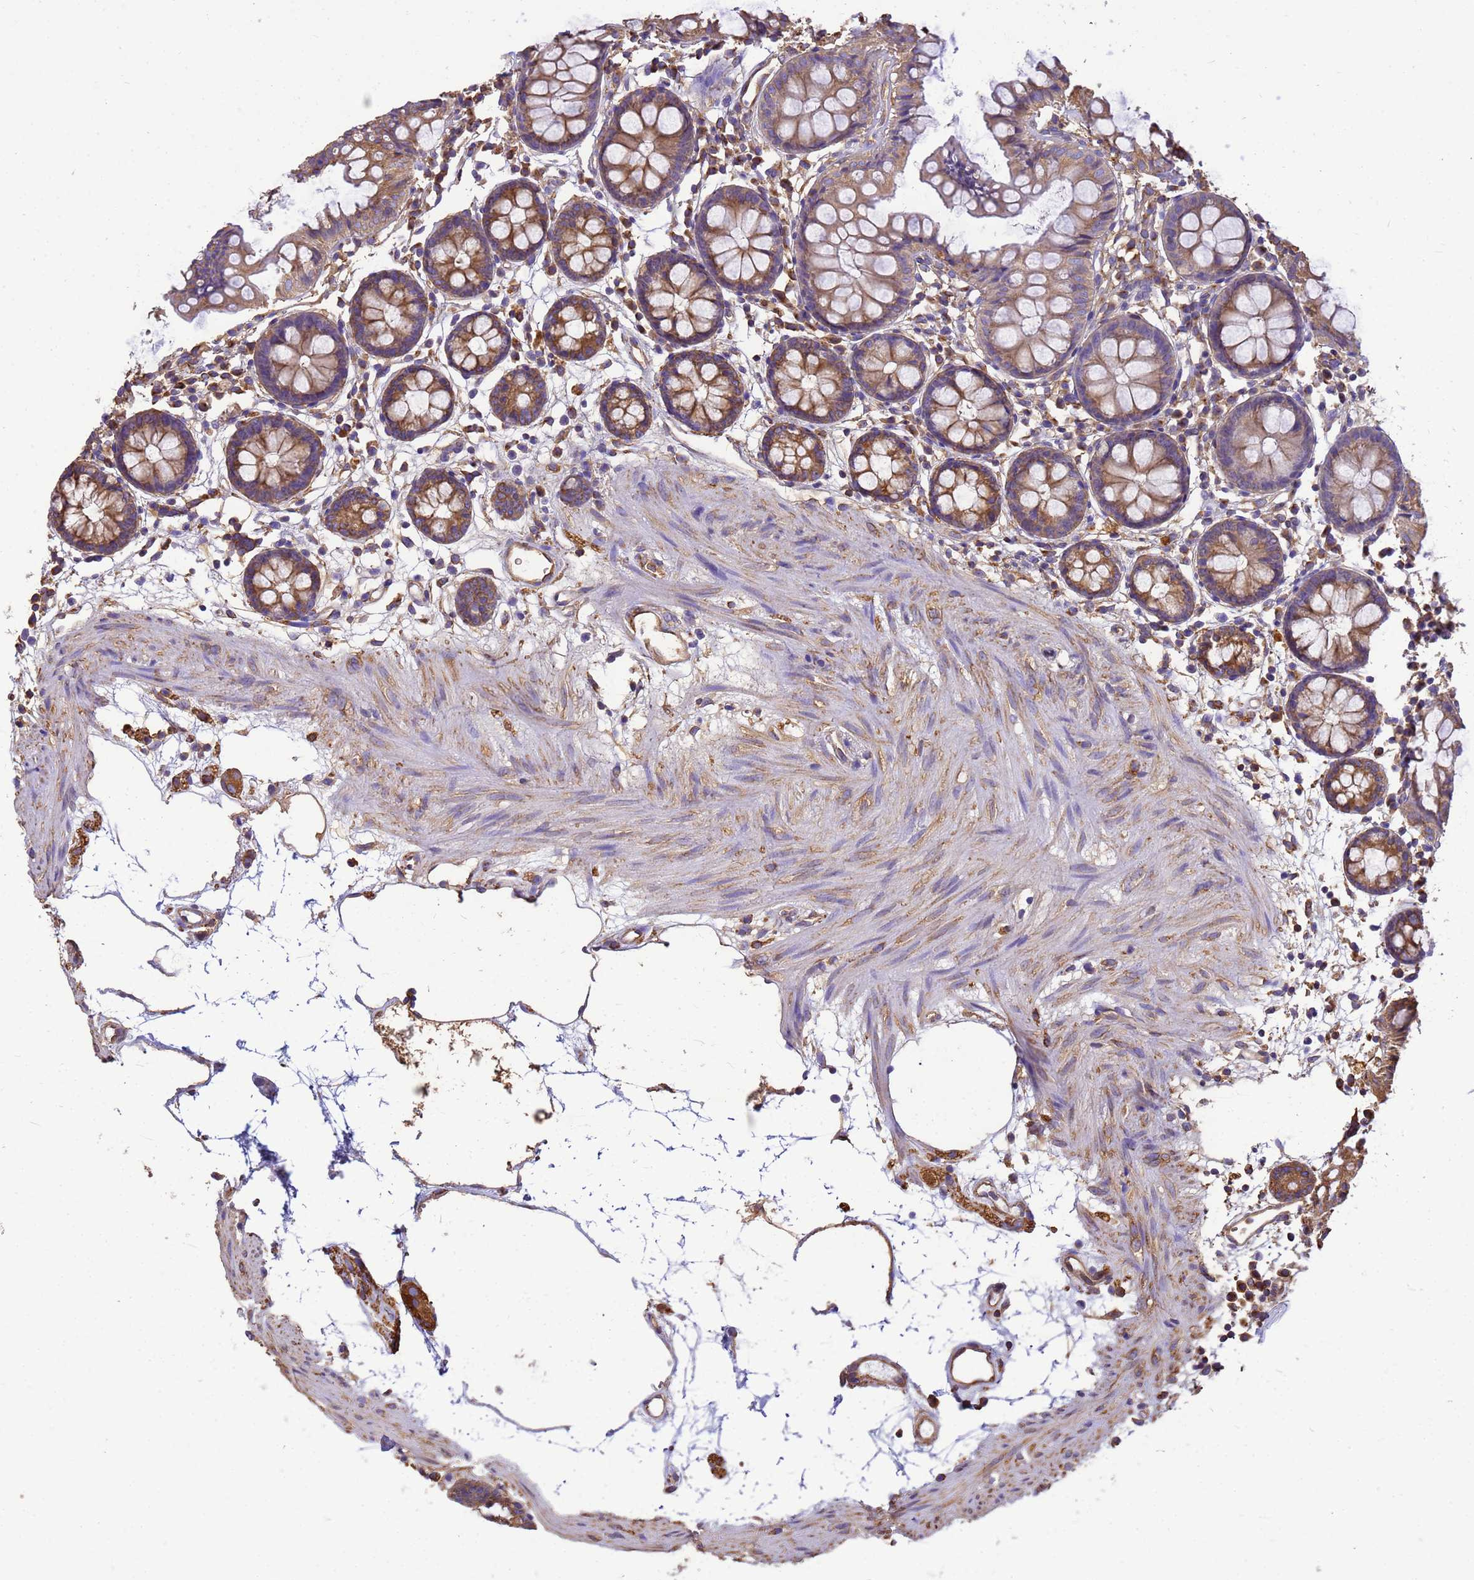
{"staining": {"intensity": "moderate", "quantity": ">75%", "location": "cytoplasmic/membranous"}, "tissue": "colon", "cell_type": "Endothelial cells", "image_type": "normal", "snomed": [{"axis": "morphology", "description": "Normal tissue, NOS"}, {"axis": "topography", "description": "Colon"}], "caption": "The image demonstrates immunohistochemical staining of unremarkable colon. There is moderate cytoplasmic/membranous staining is seen in about >75% of endothelial cells.", "gene": "ENSG00000198211", "patient": {"sex": "female", "age": 84}}